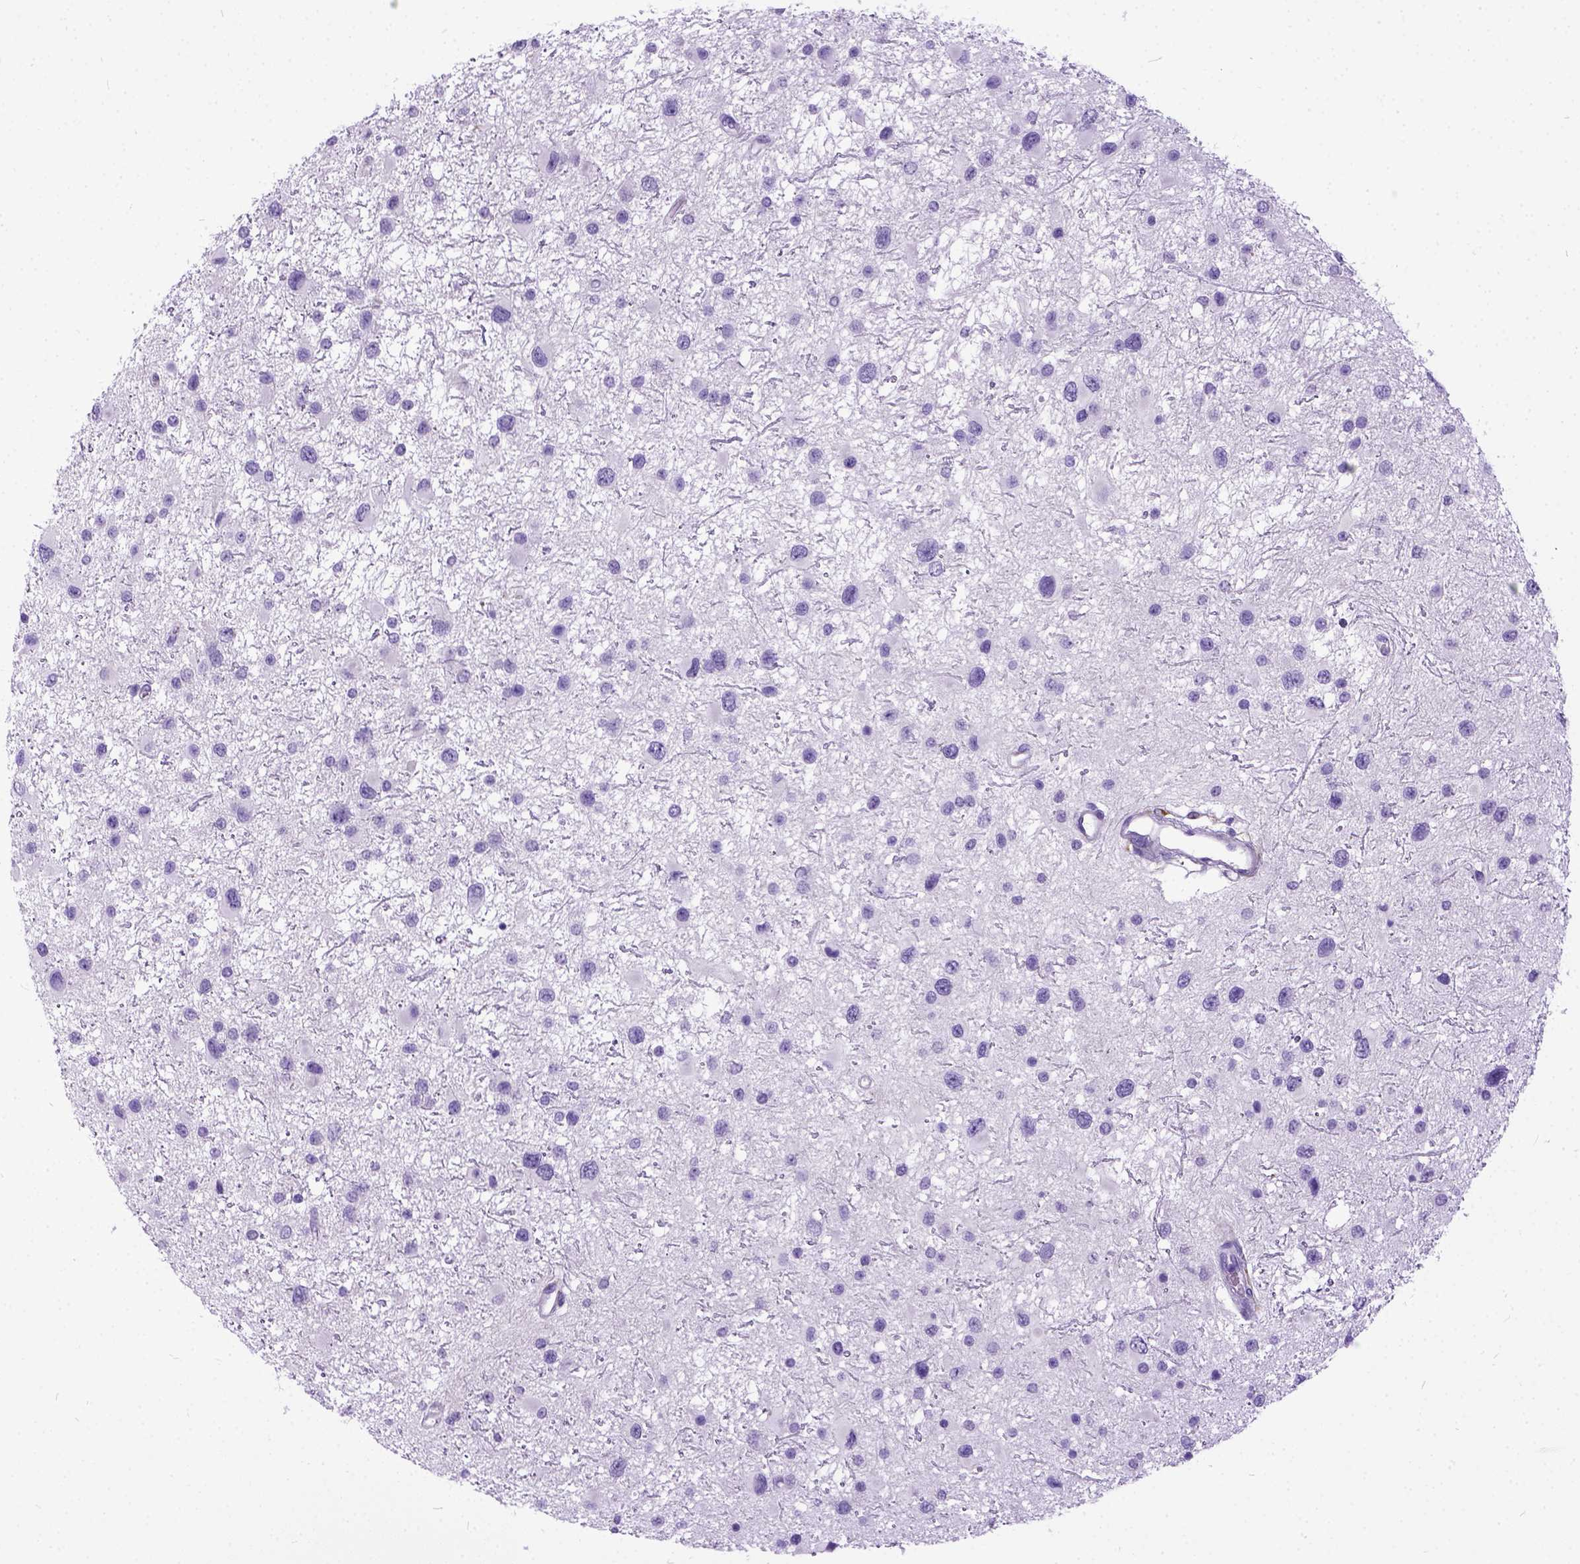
{"staining": {"intensity": "negative", "quantity": "none", "location": "none"}, "tissue": "glioma", "cell_type": "Tumor cells", "image_type": "cancer", "snomed": [{"axis": "morphology", "description": "Glioma, malignant, Low grade"}, {"axis": "topography", "description": "Brain"}], "caption": "An IHC histopathology image of malignant low-grade glioma is shown. There is no staining in tumor cells of malignant low-grade glioma.", "gene": "IGF2", "patient": {"sex": "female", "age": 32}}